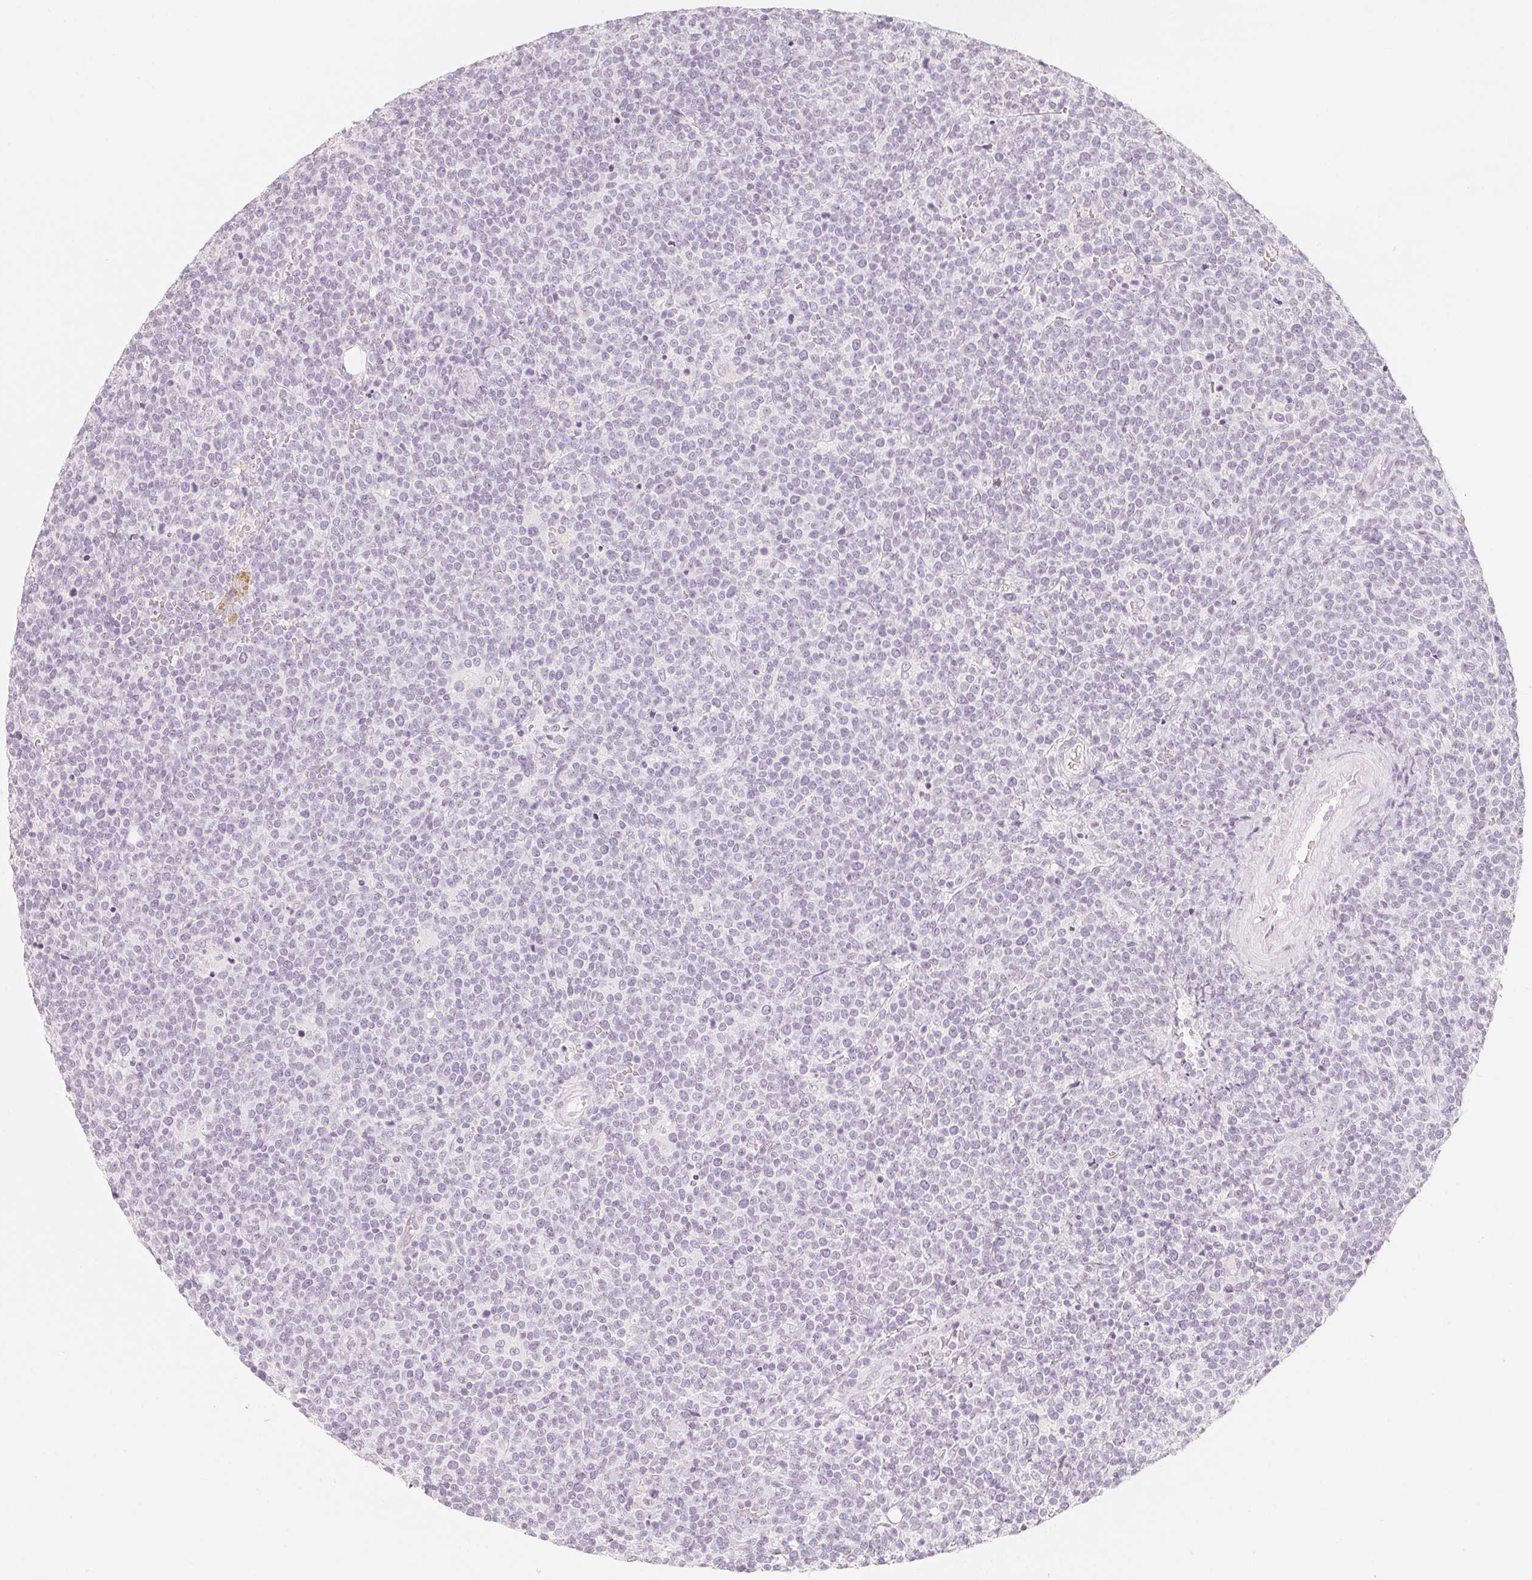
{"staining": {"intensity": "negative", "quantity": "none", "location": "none"}, "tissue": "lymphoma", "cell_type": "Tumor cells", "image_type": "cancer", "snomed": [{"axis": "morphology", "description": "Malignant lymphoma, non-Hodgkin's type, High grade"}, {"axis": "topography", "description": "Lymph node"}], "caption": "Image shows no significant protein expression in tumor cells of malignant lymphoma, non-Hodgkin's type (high-grade).", "gene": "SLC22A8", "patient": {"sex": "male", "age": 61}}